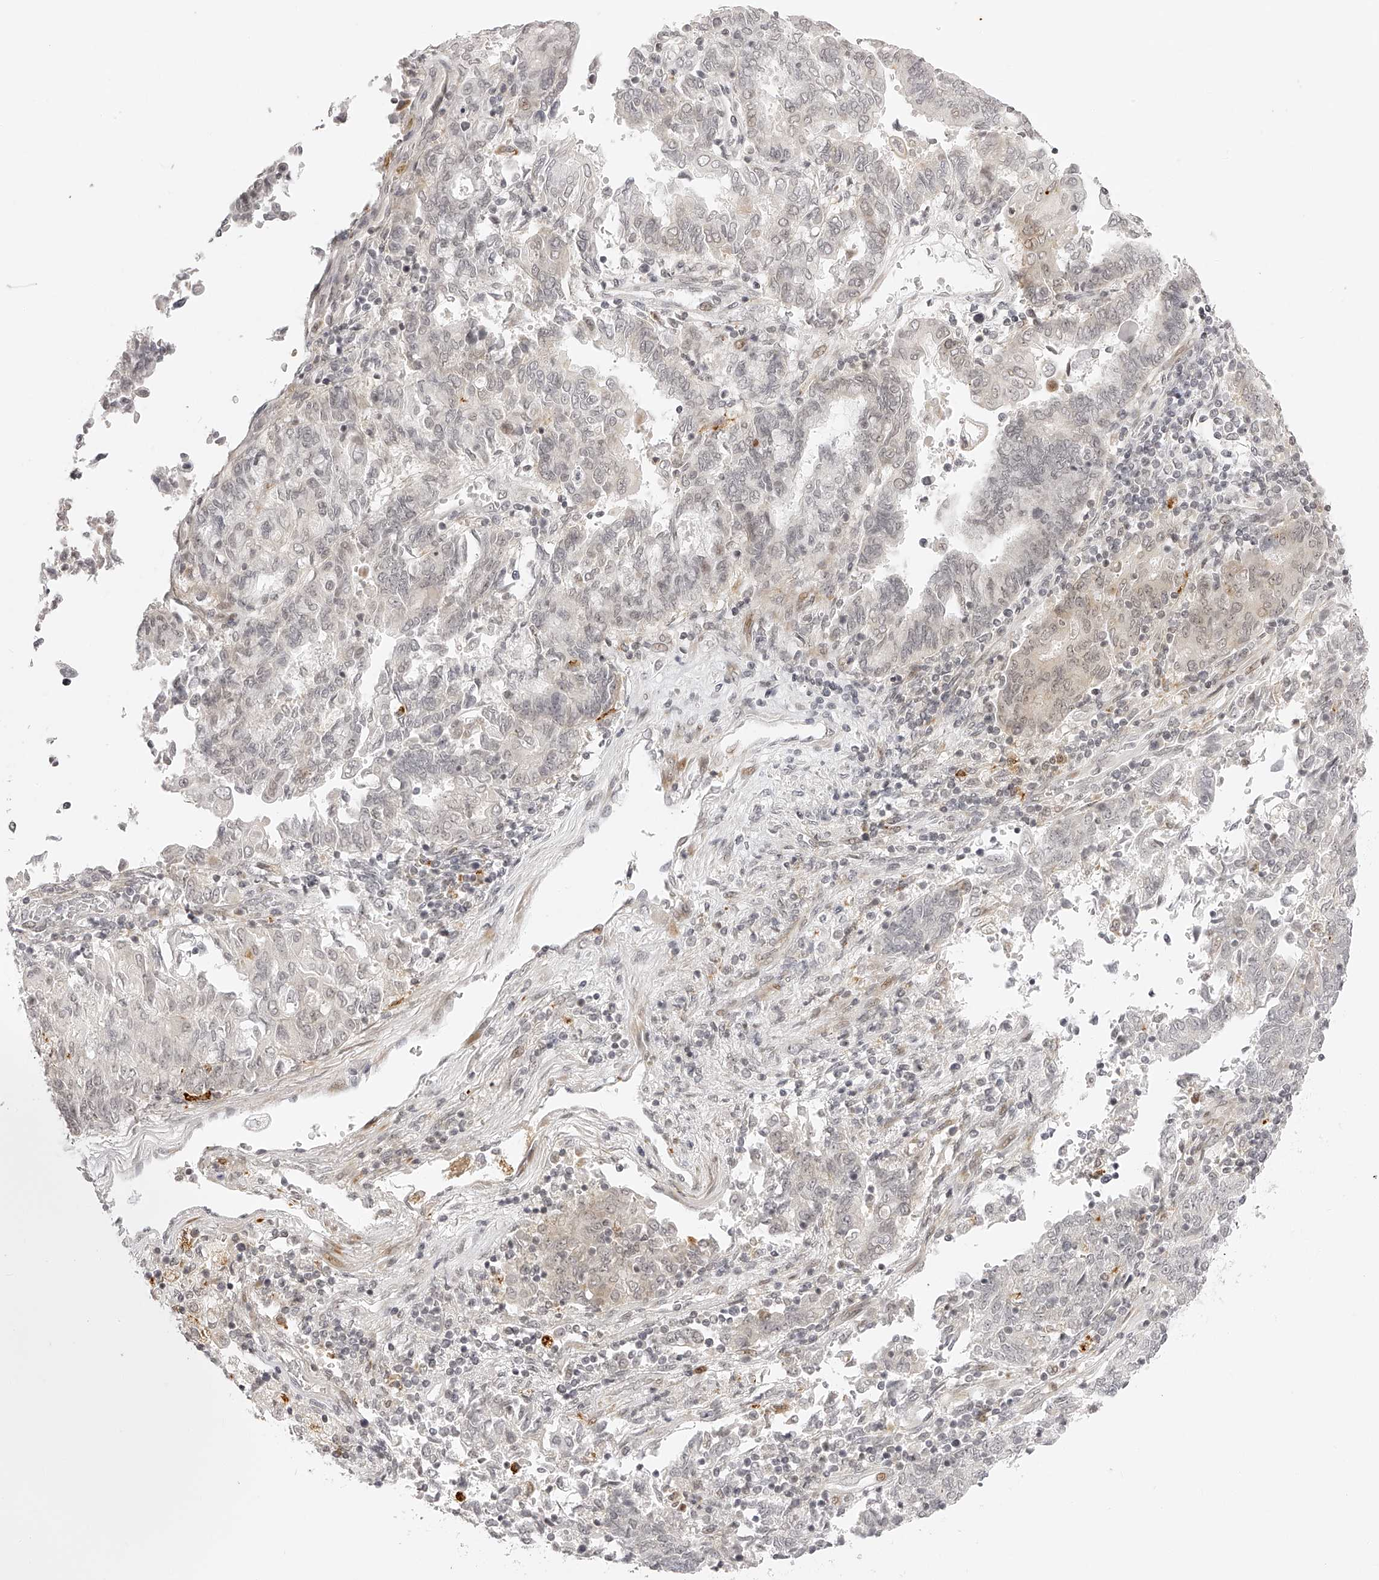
{"staining": {"intensity": "weak", "quantity": "<25%", "location": "nuclear"}, "tissue": "endometrial cancer", "cell_type": "Tumor cells", "image_type": "cancer", "snomed": [{"axis": "morphology", "description": "Adenocarcinoma, NOS"}, {"axis": "topography", "description": "Endometrium"}], "caption": "DAB (3,3'-diaminobenzidine) immunohistochemical staining of endometrial adenocarcinoma exhibits no significant positivity in tumor cells.", "gene": "PLEKHG1", "patient": {"sex": "female", "age": 80}}